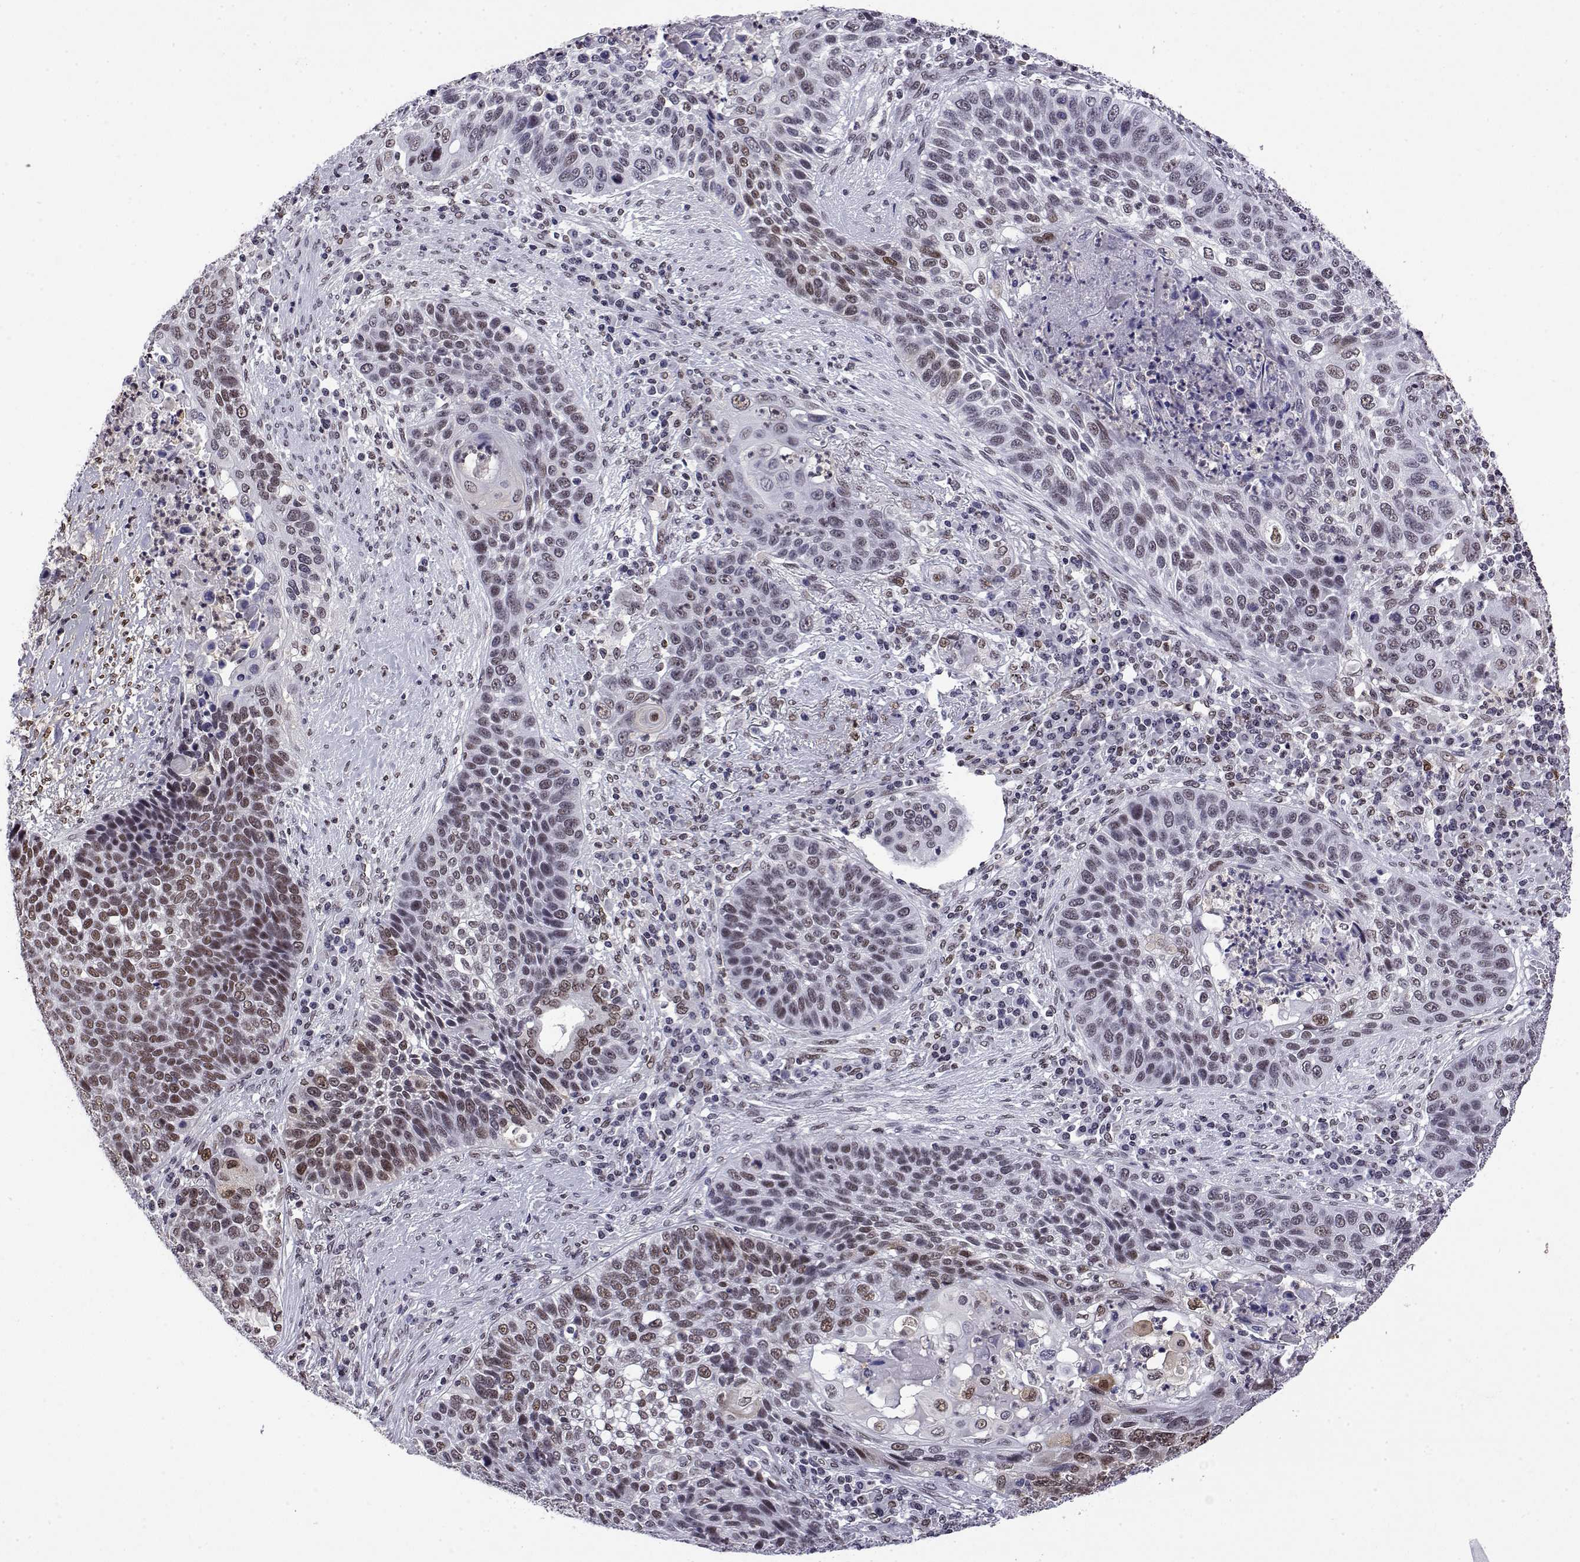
{"staining": {"intensity": "weak", "quantity": "25%-75%", "location": "nuclear"}, "tissue": "lung cancer", "cell_type": "Tumor cells", "image_type": "cancer", "snomed": [{"axis": "morphology", "description": "Squamous cell carcinoma, NOS"}, {"axis": "morphology", "description": "Squamous cell carcinoma, metastatic, NOS"}, {"axis": "topography", "description": "Lung"}, {"axis": "topography", "description": "Pleura, NOS"}], "caption": "Immunohistochemistry photomicrograph of squamous cell carcinoma (lung) stained for a protein (brown), which reveals low levels of weak nuclear staining in about 25%-75% of tumor cells.", "gene": "POLDIP3", "patient": {"sex": "male", "age": 72}}